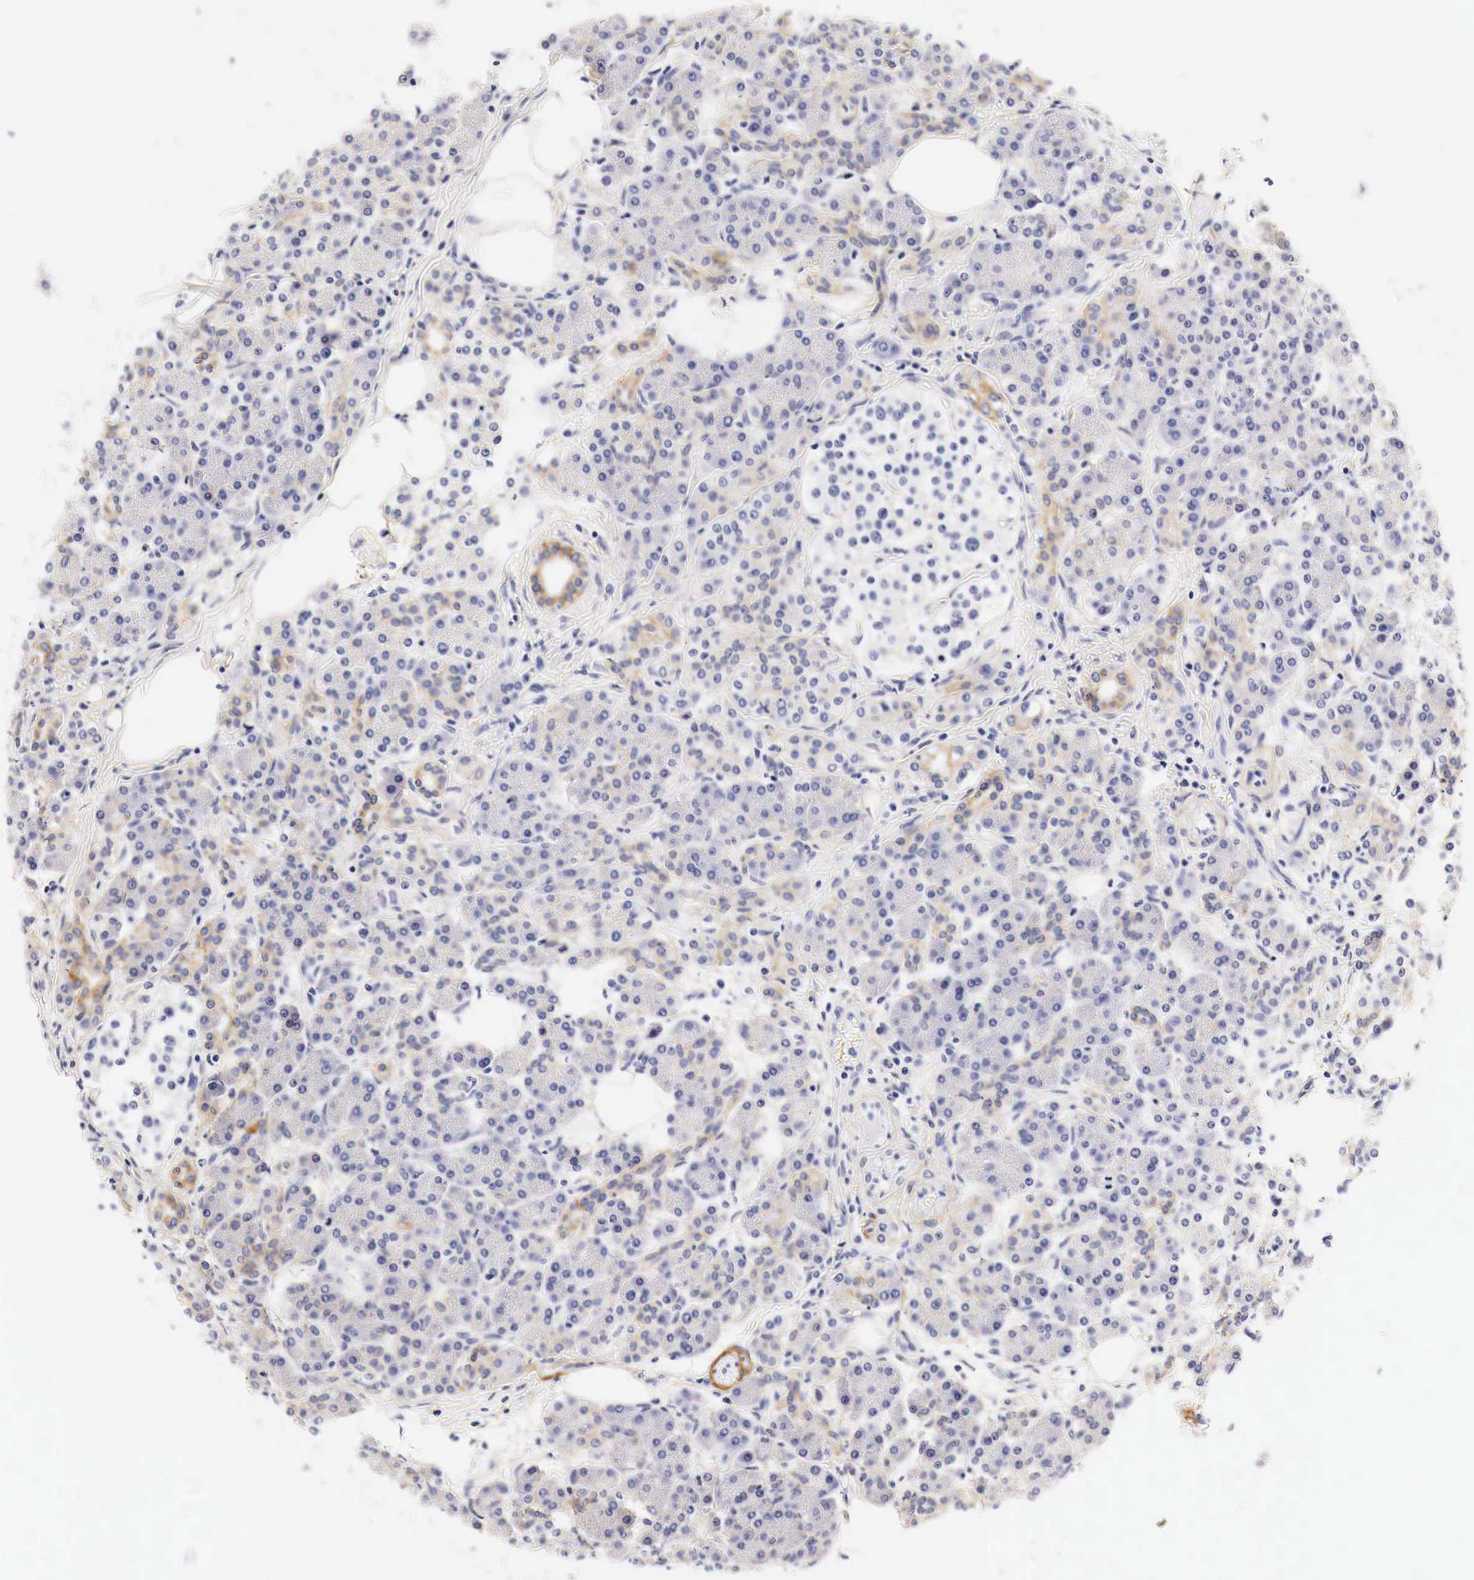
{"staining": {"intensity": "negative", "quantity": "none", "location": "none"}, "tissue": "pancreas", "cell_type": "Exocrine glandular cells", "image_type": "normal", "snomed": [{"axis": "morphology", "description": "Normal tissue, NOS"}, {"axis": "topography", "description": "Pancreas"}], "caption": "Exocrine glandular cells are negative for brown protein staining in benign pancreas. (Stains: DAB (3,3'-diaminobenzidine) IHC with hematoxylin counter stain, Microscopy: brightfield microscopy at high magnification).", "gene": "EGFR", "patient": {"sex": "female", "age": 73}}